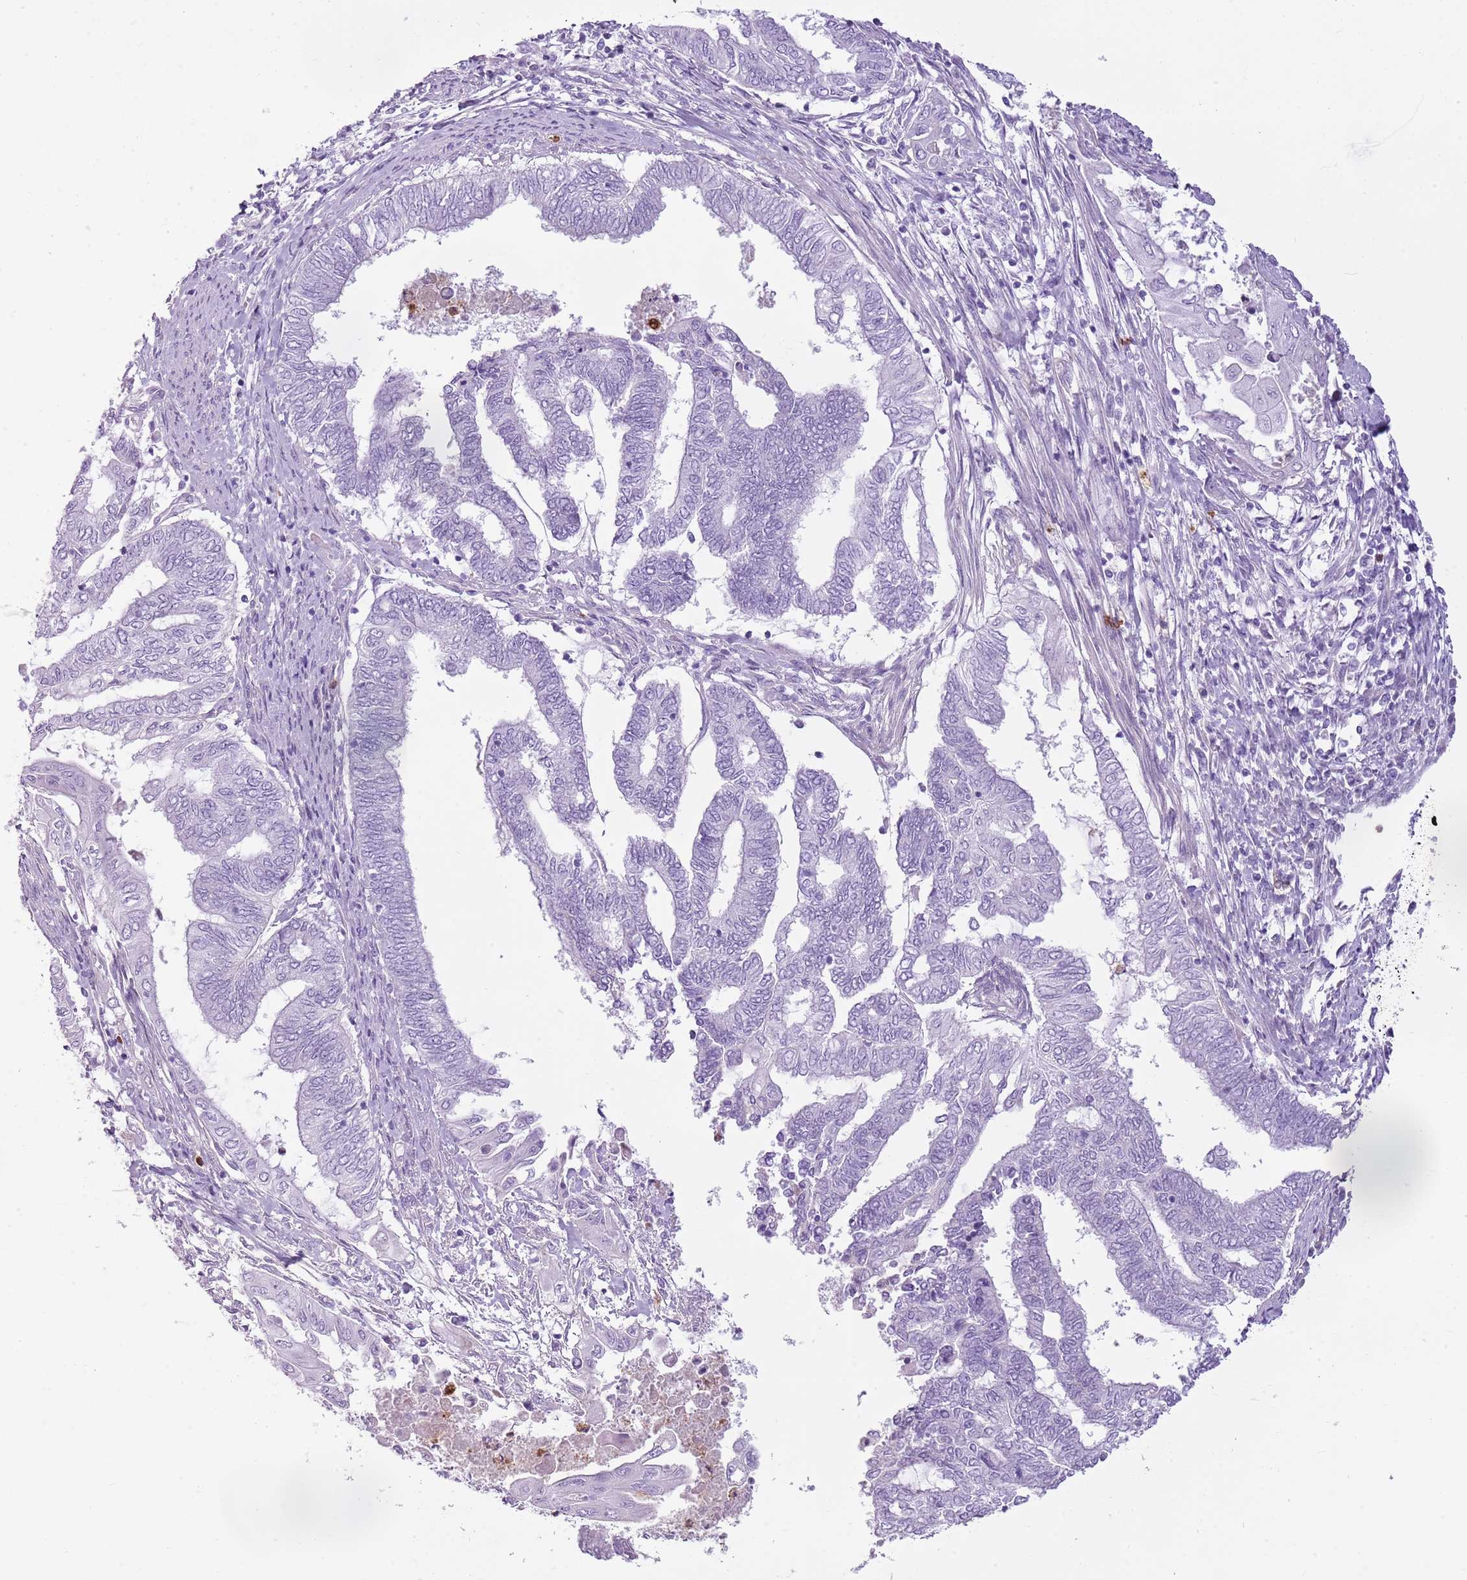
{"staining": {"intensity": "negative", "quantity": "none", "location": "none"}, "tissue": "endometrial cancer", "cell_type": "Tumor cells", "image_type": "cancer", "snomed": [{"axis": "morphology", "description": "Adenocarcinoma, NOS"}, {"axis": "topography", "description": "Uterus"}, {"axis": "topography", "description": "Endometrium"}], "caption": "Endometrial cancer (adenocarcinoma) stained for a protein using immunohistochemistry reveals no staining tumor cells.", "gene": "CD177", "patient": {"sex": "female", "age": 70}}